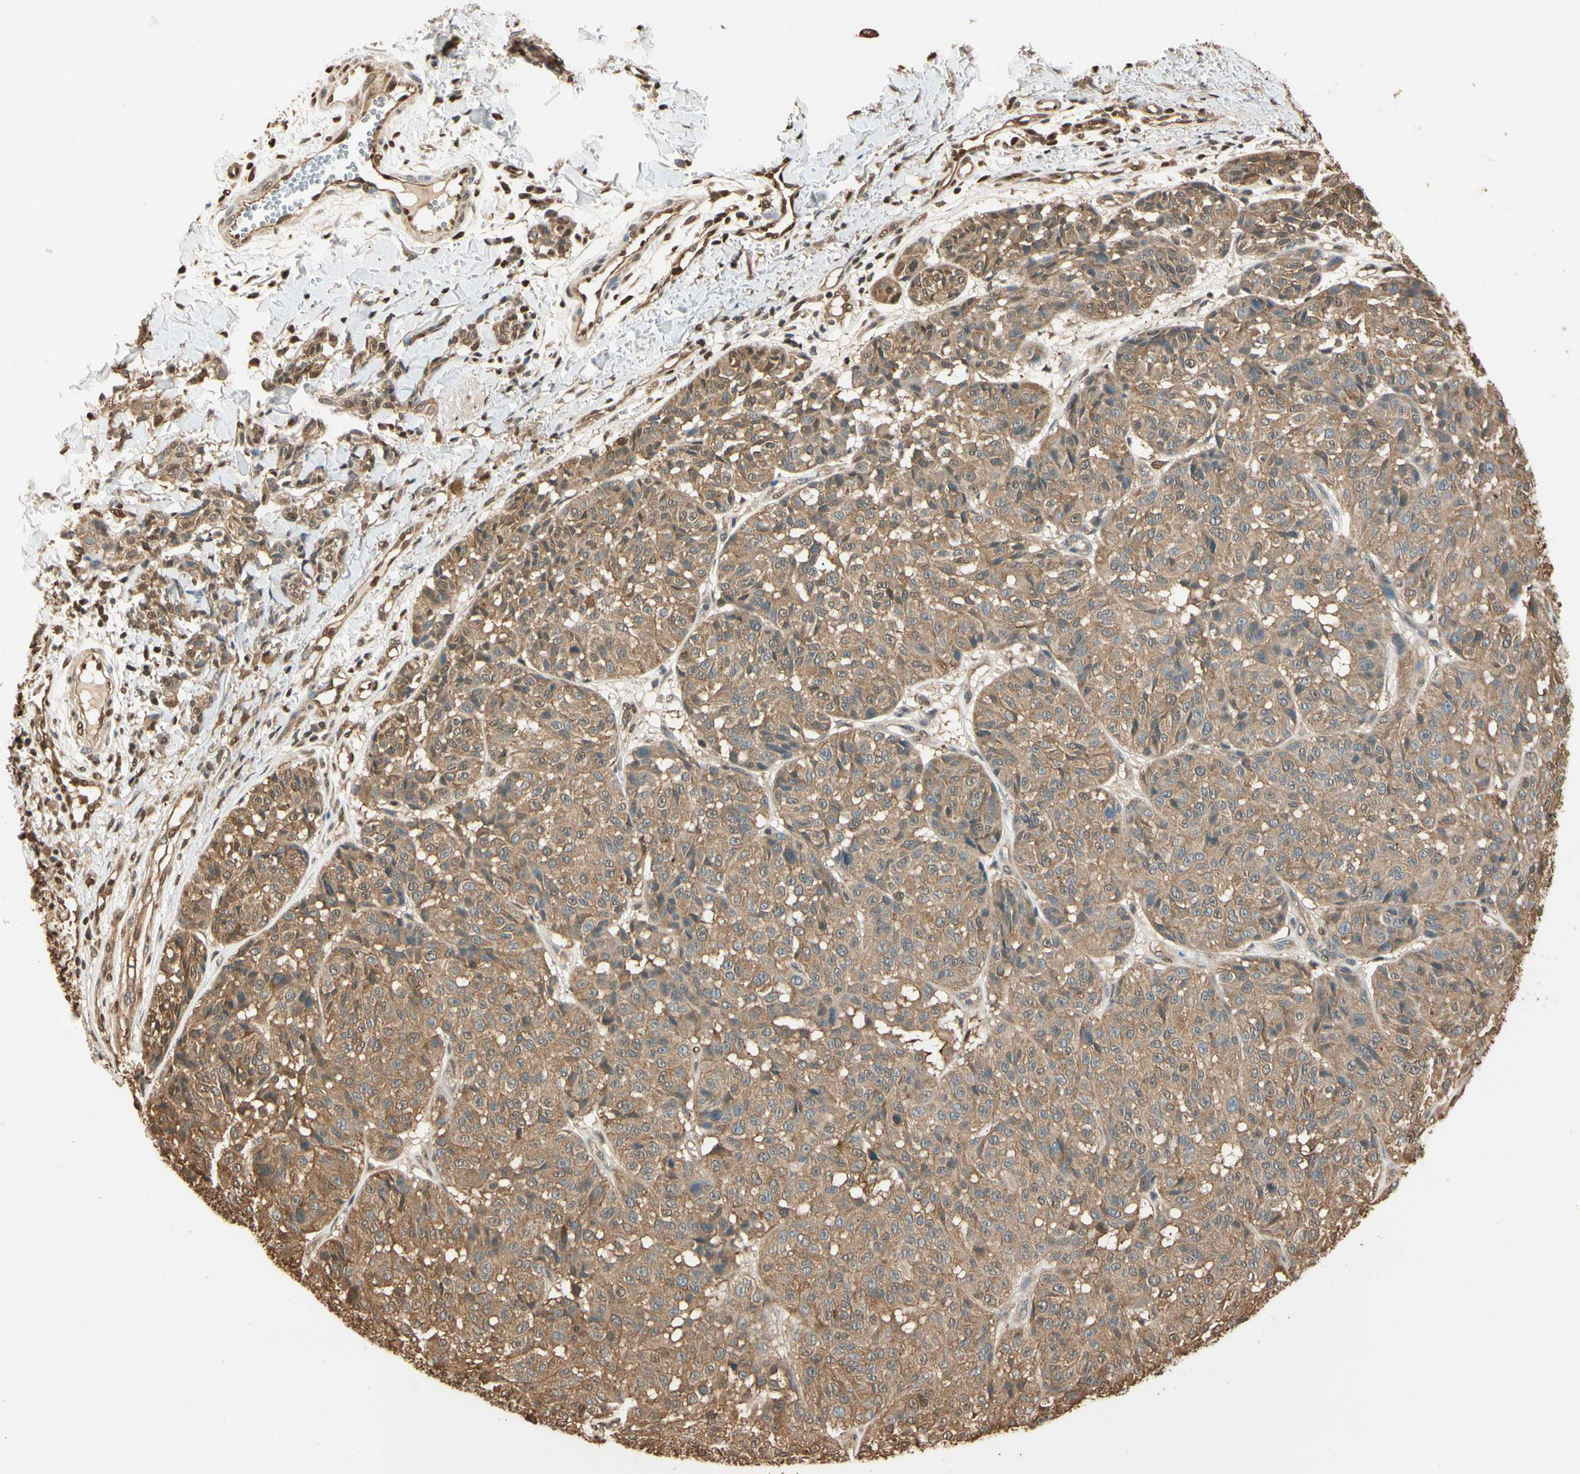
{"staining": {"intensity": "weak", "quantity": ">75%", "location": "cytoplasmic/membranous"}, "tissue": "melanoma", "cell_type": "Tumor cells", "image_type": "cancer", "snomed": [{"axis": "morphology", "description": "Malignant melanoma, NOS"}, {"axis": "topography", "description": "Skin"}], "caption": "Protein staining displays weak cytoplasmic/membranous positivity in approximately >75% of tumor cells in malignant melanoma.", "gene": "PNCK", "patient": {"sex": "female", "age": 46}}